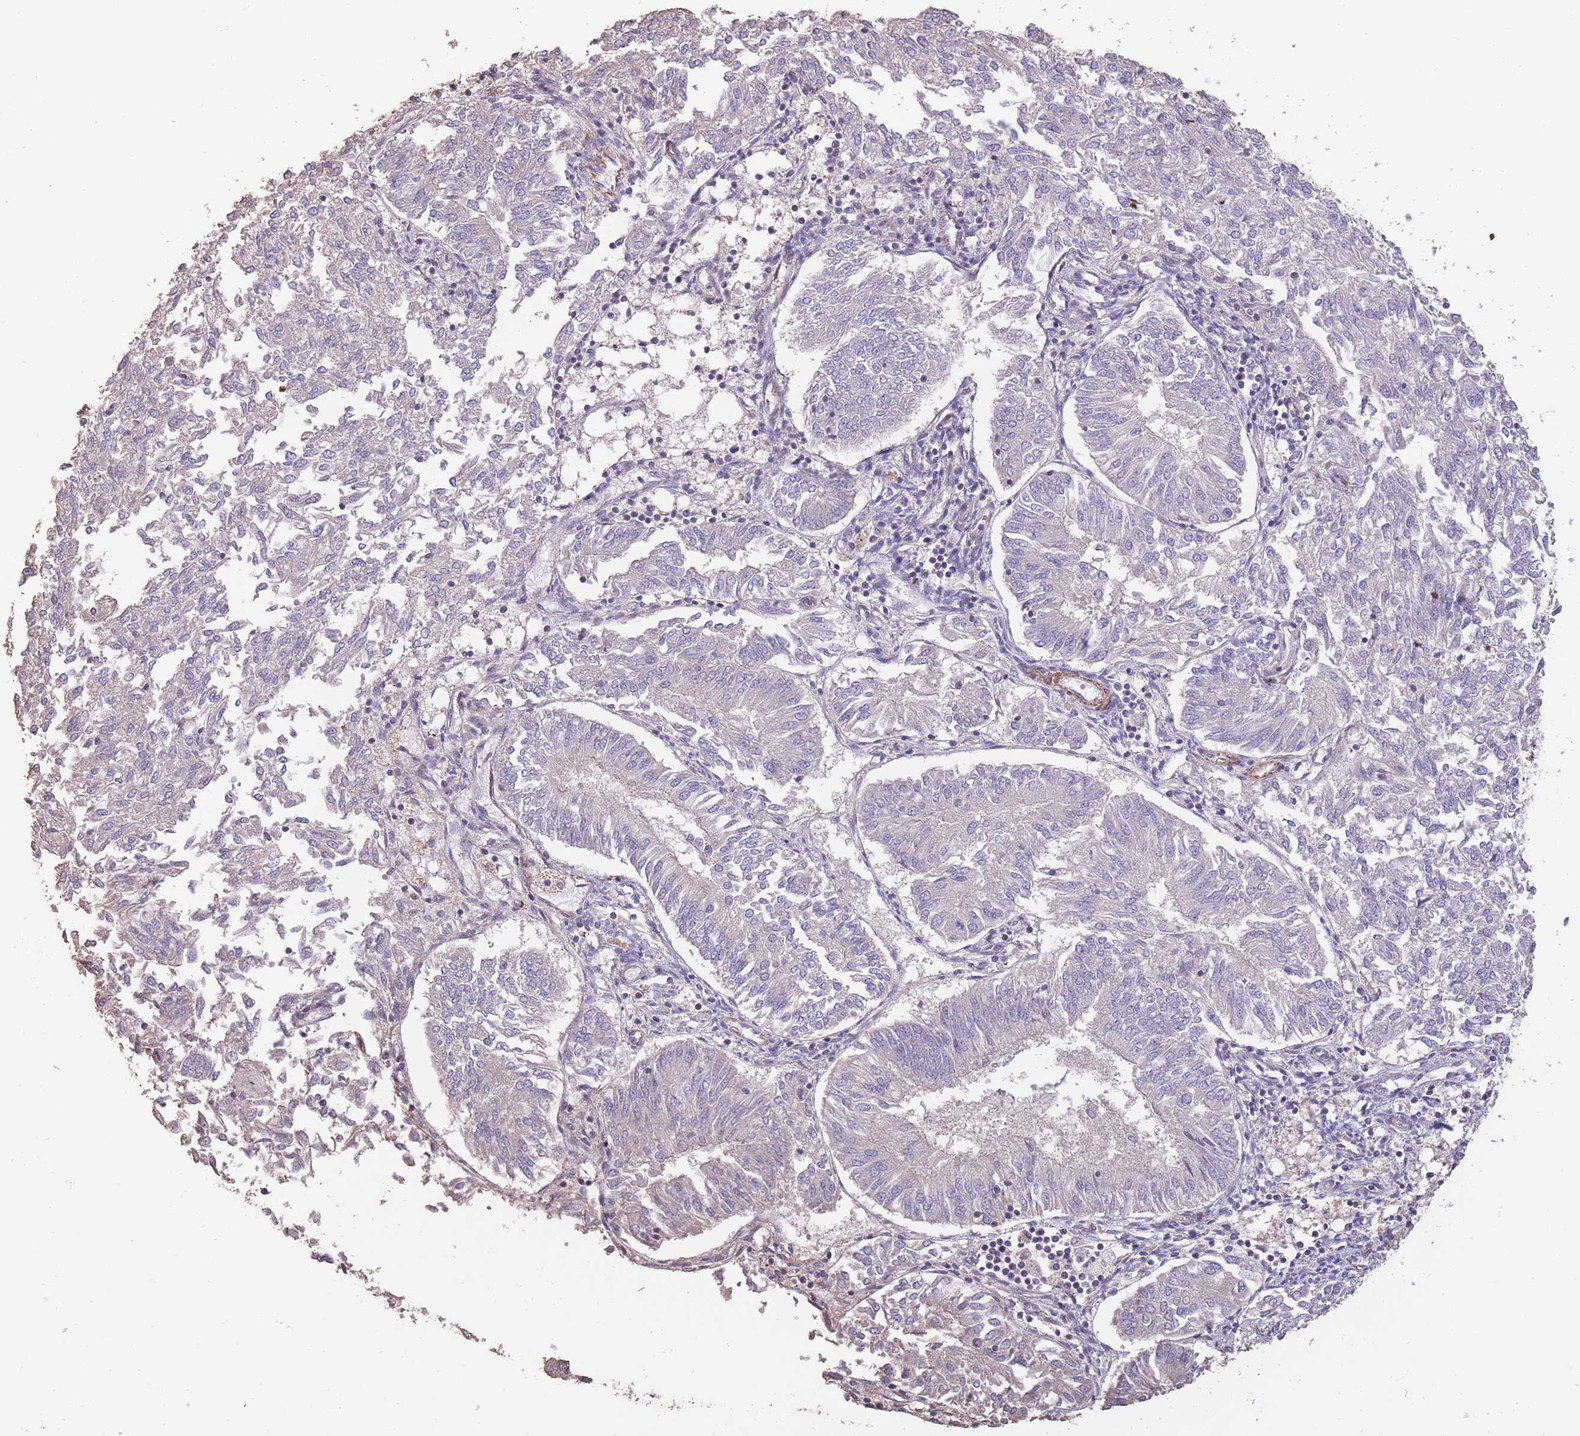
{"staining": {"intensity": "negative", "quantity": "none", "location": "none"}, "tissue": "endometrial cancer", "cell_type": "Tumor cells", "image_type": "cancer", "snomed": [{"axis": "morphology", "description": "Adenocarcinoma, NOS"}, {"axis": "topography", "description": "Endometrium"}], "caption": "Immunohistochemical staining of adenocarcinoma (endometrial) displays no significant expression in tumor cells.", "gene": "NLRC4", "patient": {"sex": "female", "age": 58}}